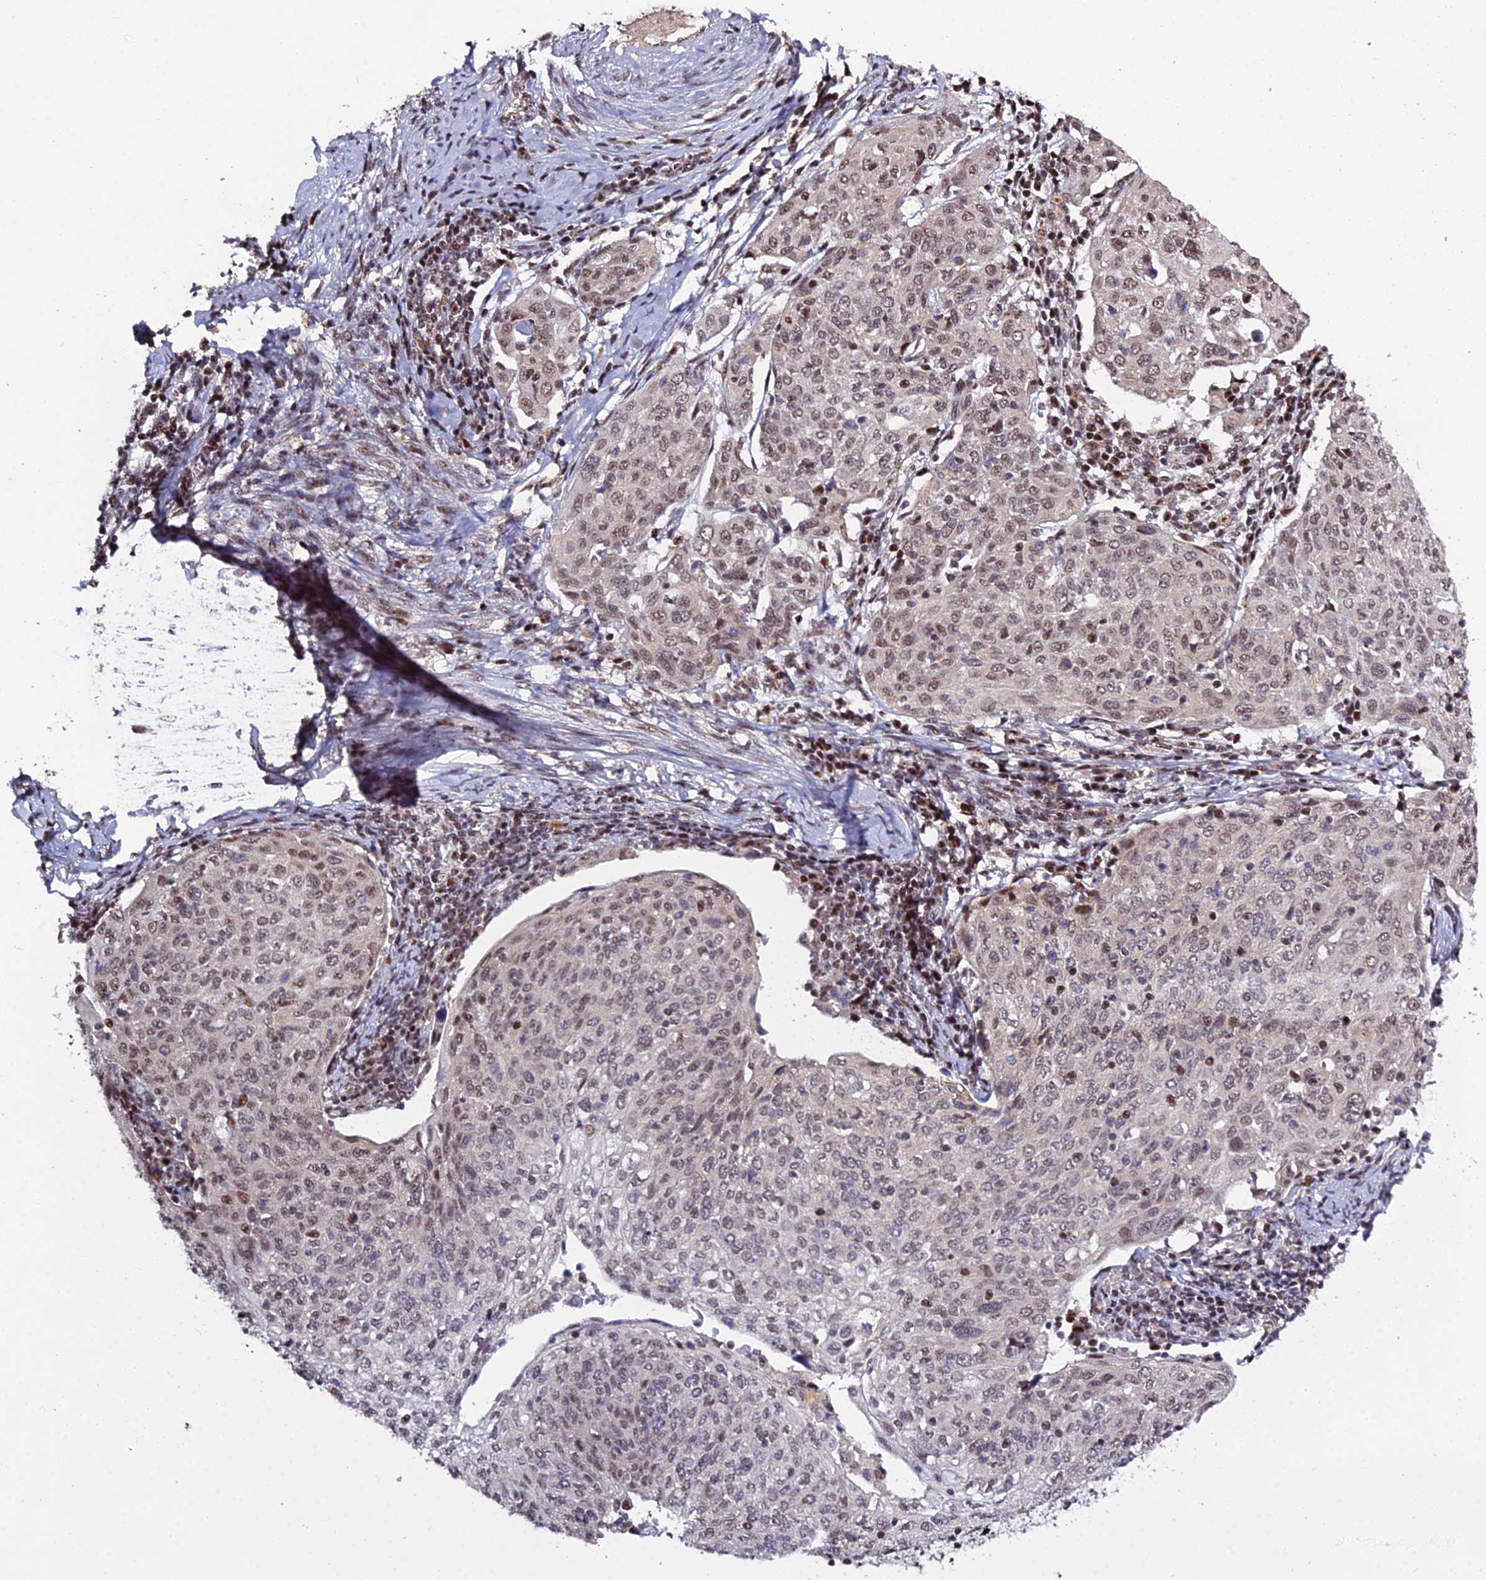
{"staining": {"intensity": "moderate", "quantity": "25%-75%", "location": "nuclear"}, "tissue": "cervical cancer", "cell_type": "Tumor cells", "image_type": "cancer", "snomed": [{"axis": "morphology", "description": "Squamous cell carcinoma, NOS"}, {"axis": "topography", "description": "Cervix"}], "caption": "About 25%-75% of tumor cells in human cervical squamous cell carcinoma display moderate nuclear protein positivity as visualized by brown immunohistochemical staining.", "gene": "ARL2", "patient": {"sex": "female", "age": 67}}